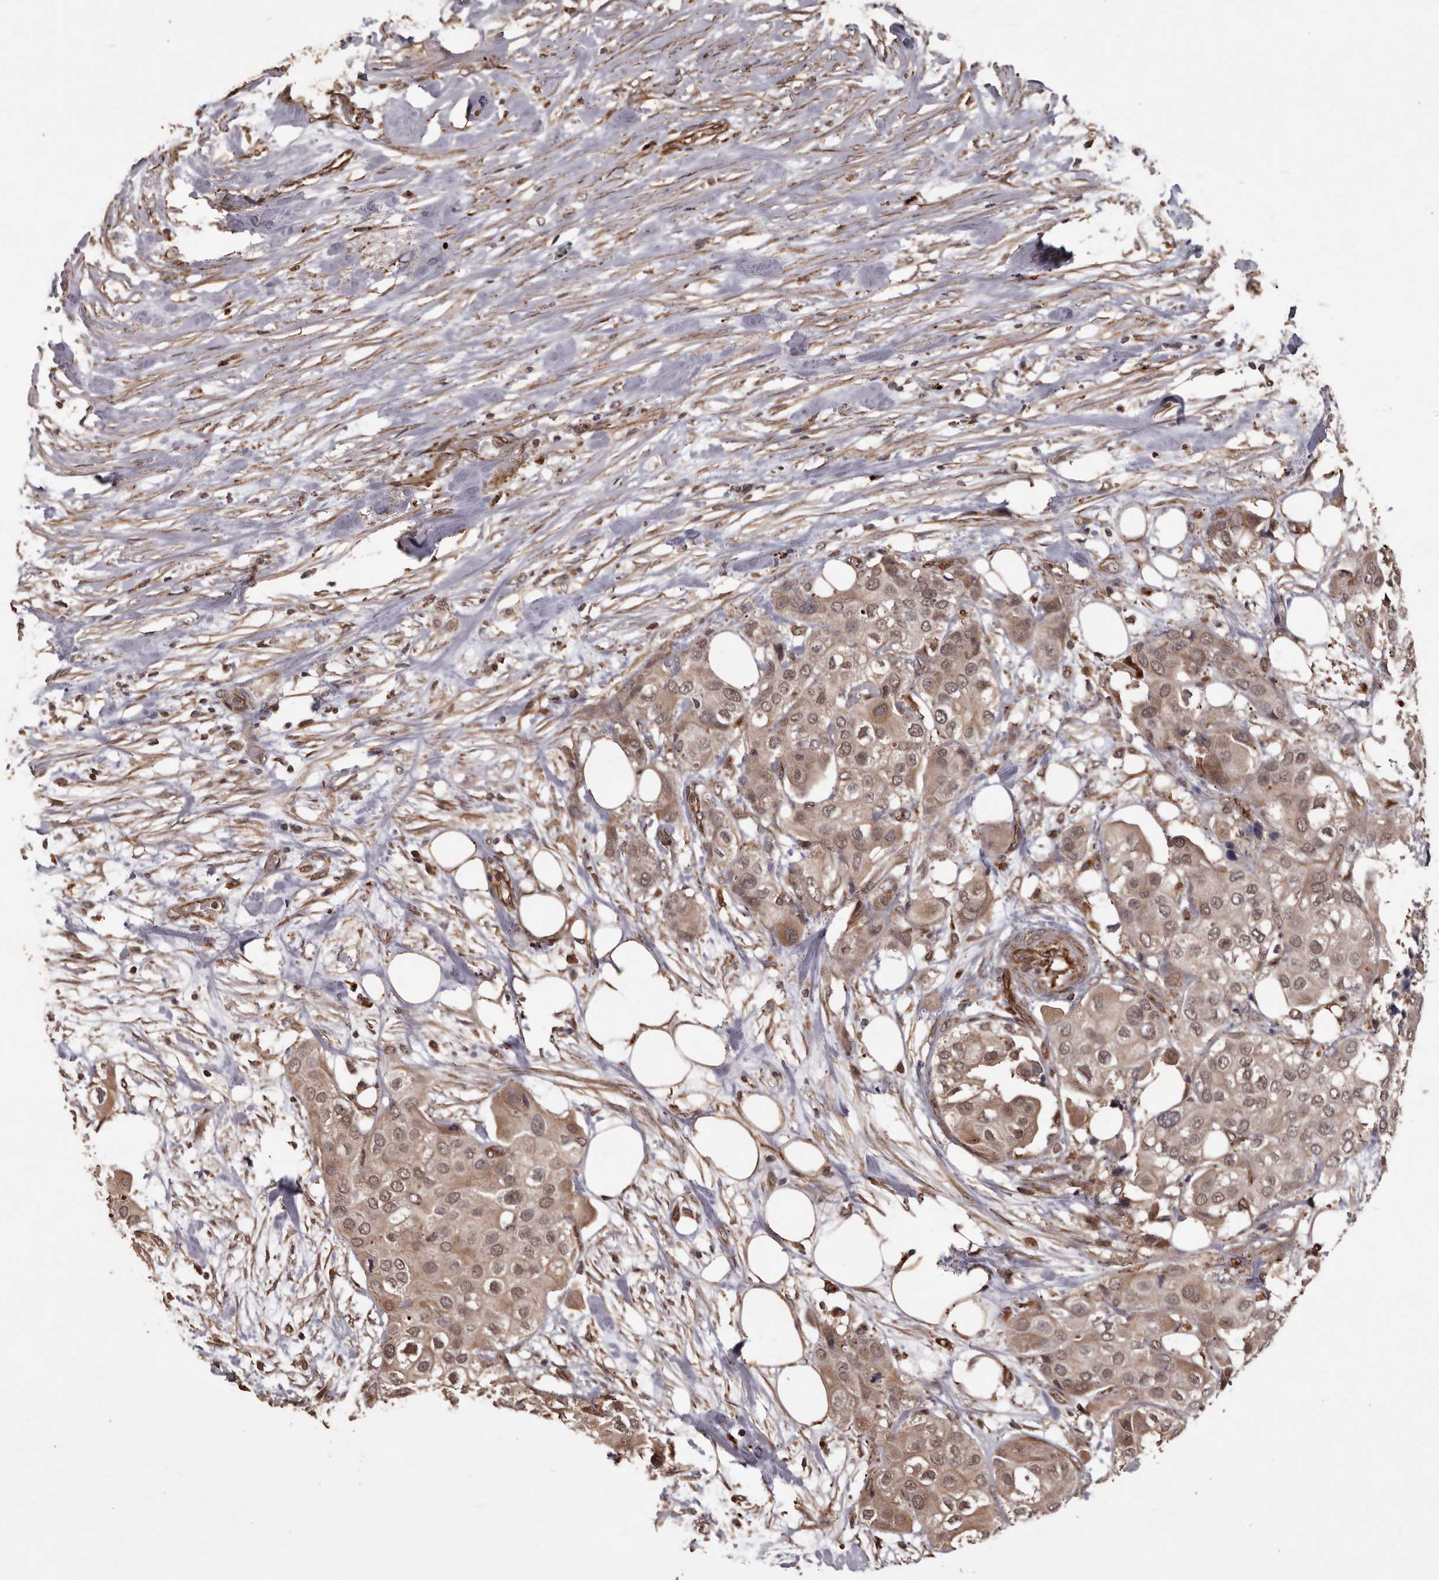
{"staining": {"intensity": "moderate", "quantity": ">75%", "location": "cytoplasmic/membranous,nuclear"}, "tissue": "urothelial cancer", "cell_type": "Tumor cells", "image_type": "cancer", "snomed": [{"axis": "morphology", "description": "Urothelial carcinoma, High grade"}, {"axis": "topography", "description": "Urinary bladder"}], "caption": "A photomicrograph of urothelial carcinoma (high-grade) stained for a protein exhibits moderate cytoplasmic/membranous and nuclear brown staining in tumor cells.", "gene": "BRAT1", "patient": {"sex": "male", "age": 64}}